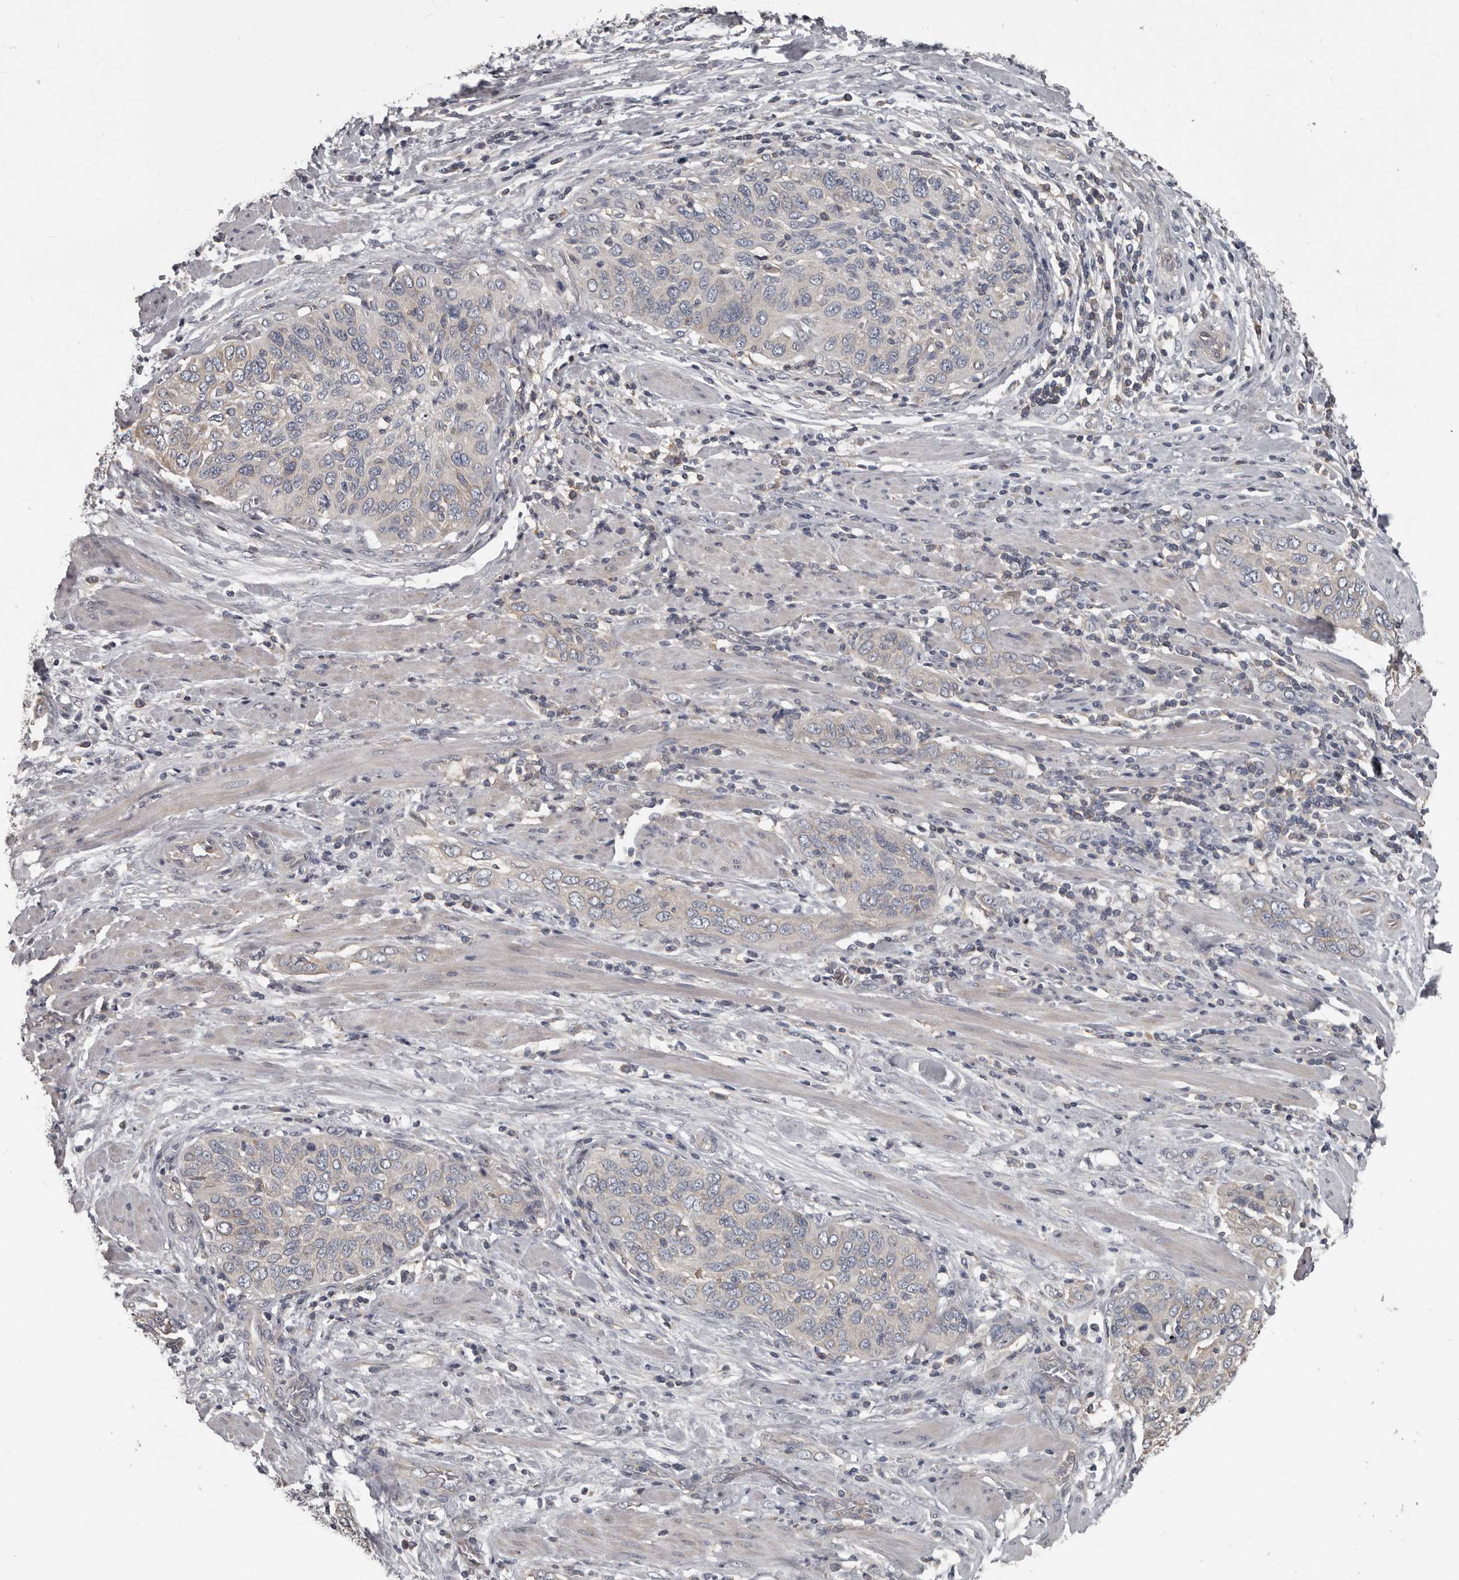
{"staining": {"intensity": "negative", "quantity": "none", "location": "none"}, "tissue": "cervical cancer", "cell_type": "Tumor cells", "image_type": "cancer", "snomed": [{"axis": "morphology", "description": "Squamous cell carcinoma, NOS"}, {"axis": "topography", "description": "Cervix"}], "caption": "This is an immunohistochemistry image of human cervical squamous cell carcinoma. There is no staining in tumor cells.", "gene": "CA6", "patient": {"sex": "female", "age": 60}}